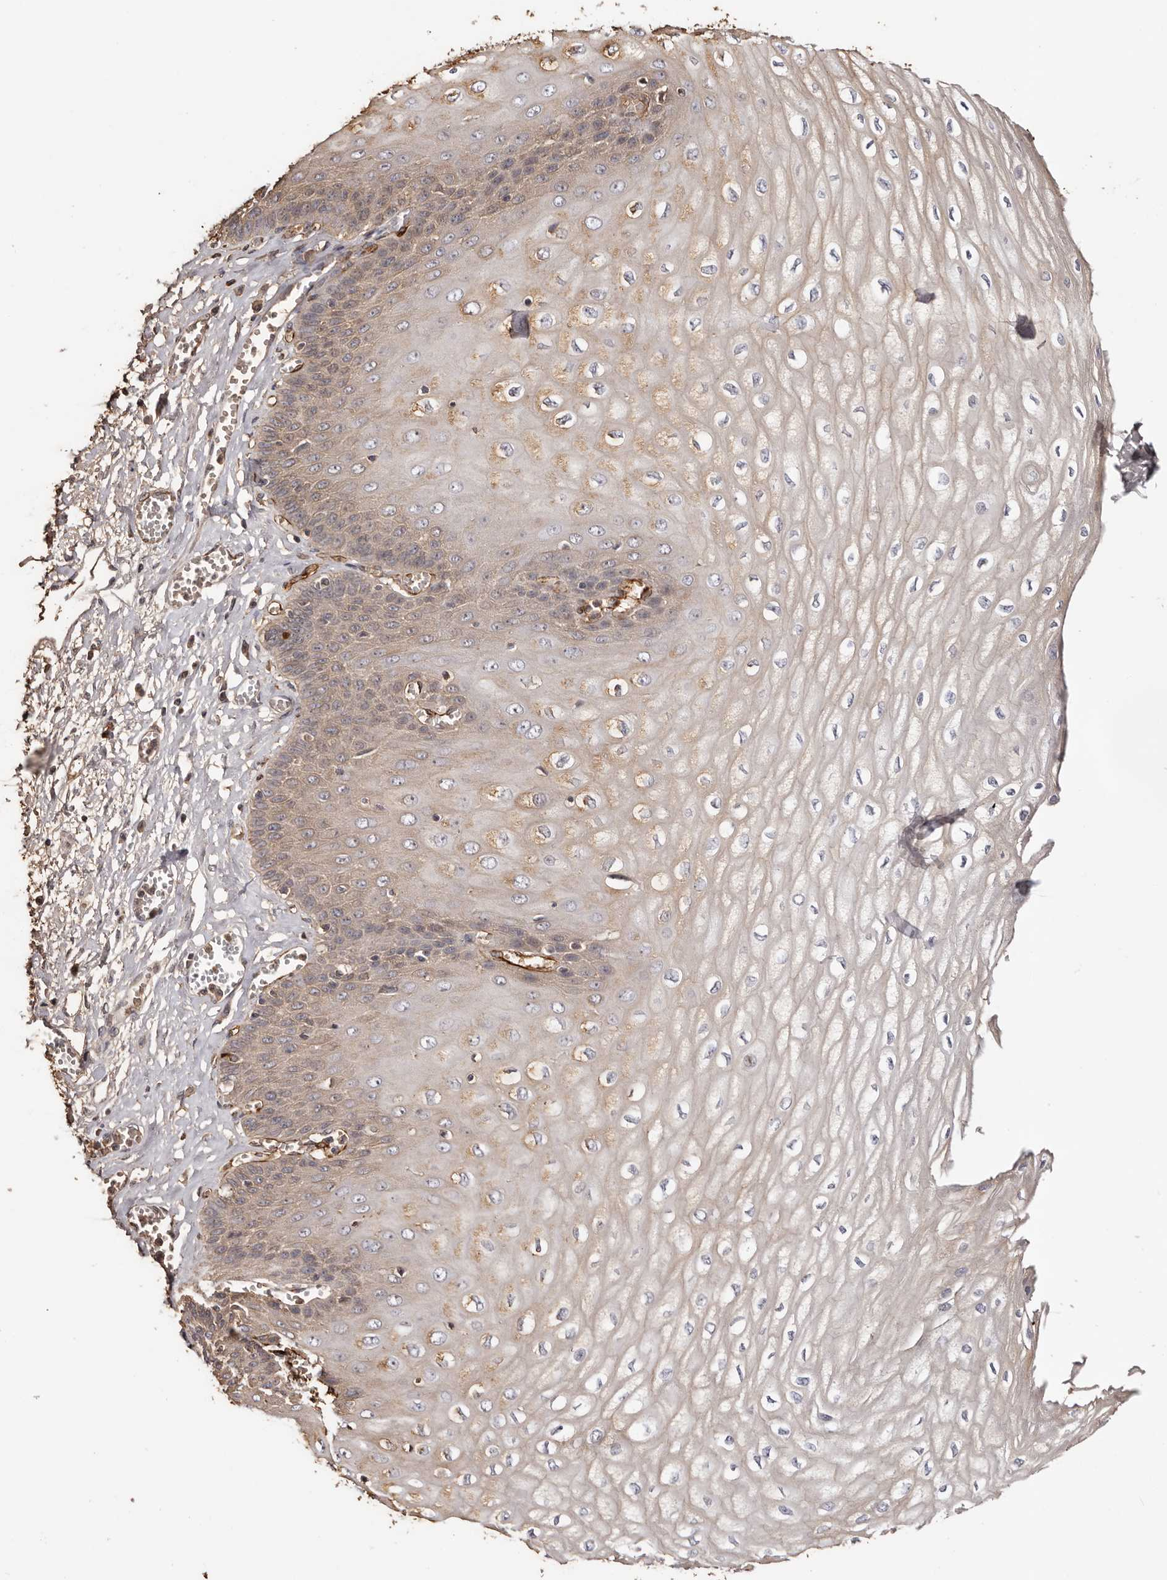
{"staining": {"intensity": "weak", "quantity": "25%-75%", "location": "cytoplasmic/membranous"}, "tissue": "esophagus", "cell_type": "Squamous epithelial cells", "image_type": "normal", "snomed": [{"axis": "morphology", "description": "Normal tissue, NOS"}, {"axis": "topography", "description": "Esophagus"}], "caption": "Esophagus stained with DAB (3,3'-diaminobenzidine) IHC exhibits low levels of weak cytoplasmic/membranous staining in approximately 25%-75% of squamous epithelial cells. (brown staining indicates protein expression, while blue staining denotes nuclei).", "gene": "ZNF557", "patient": {"sex": "male", "age": 60}}